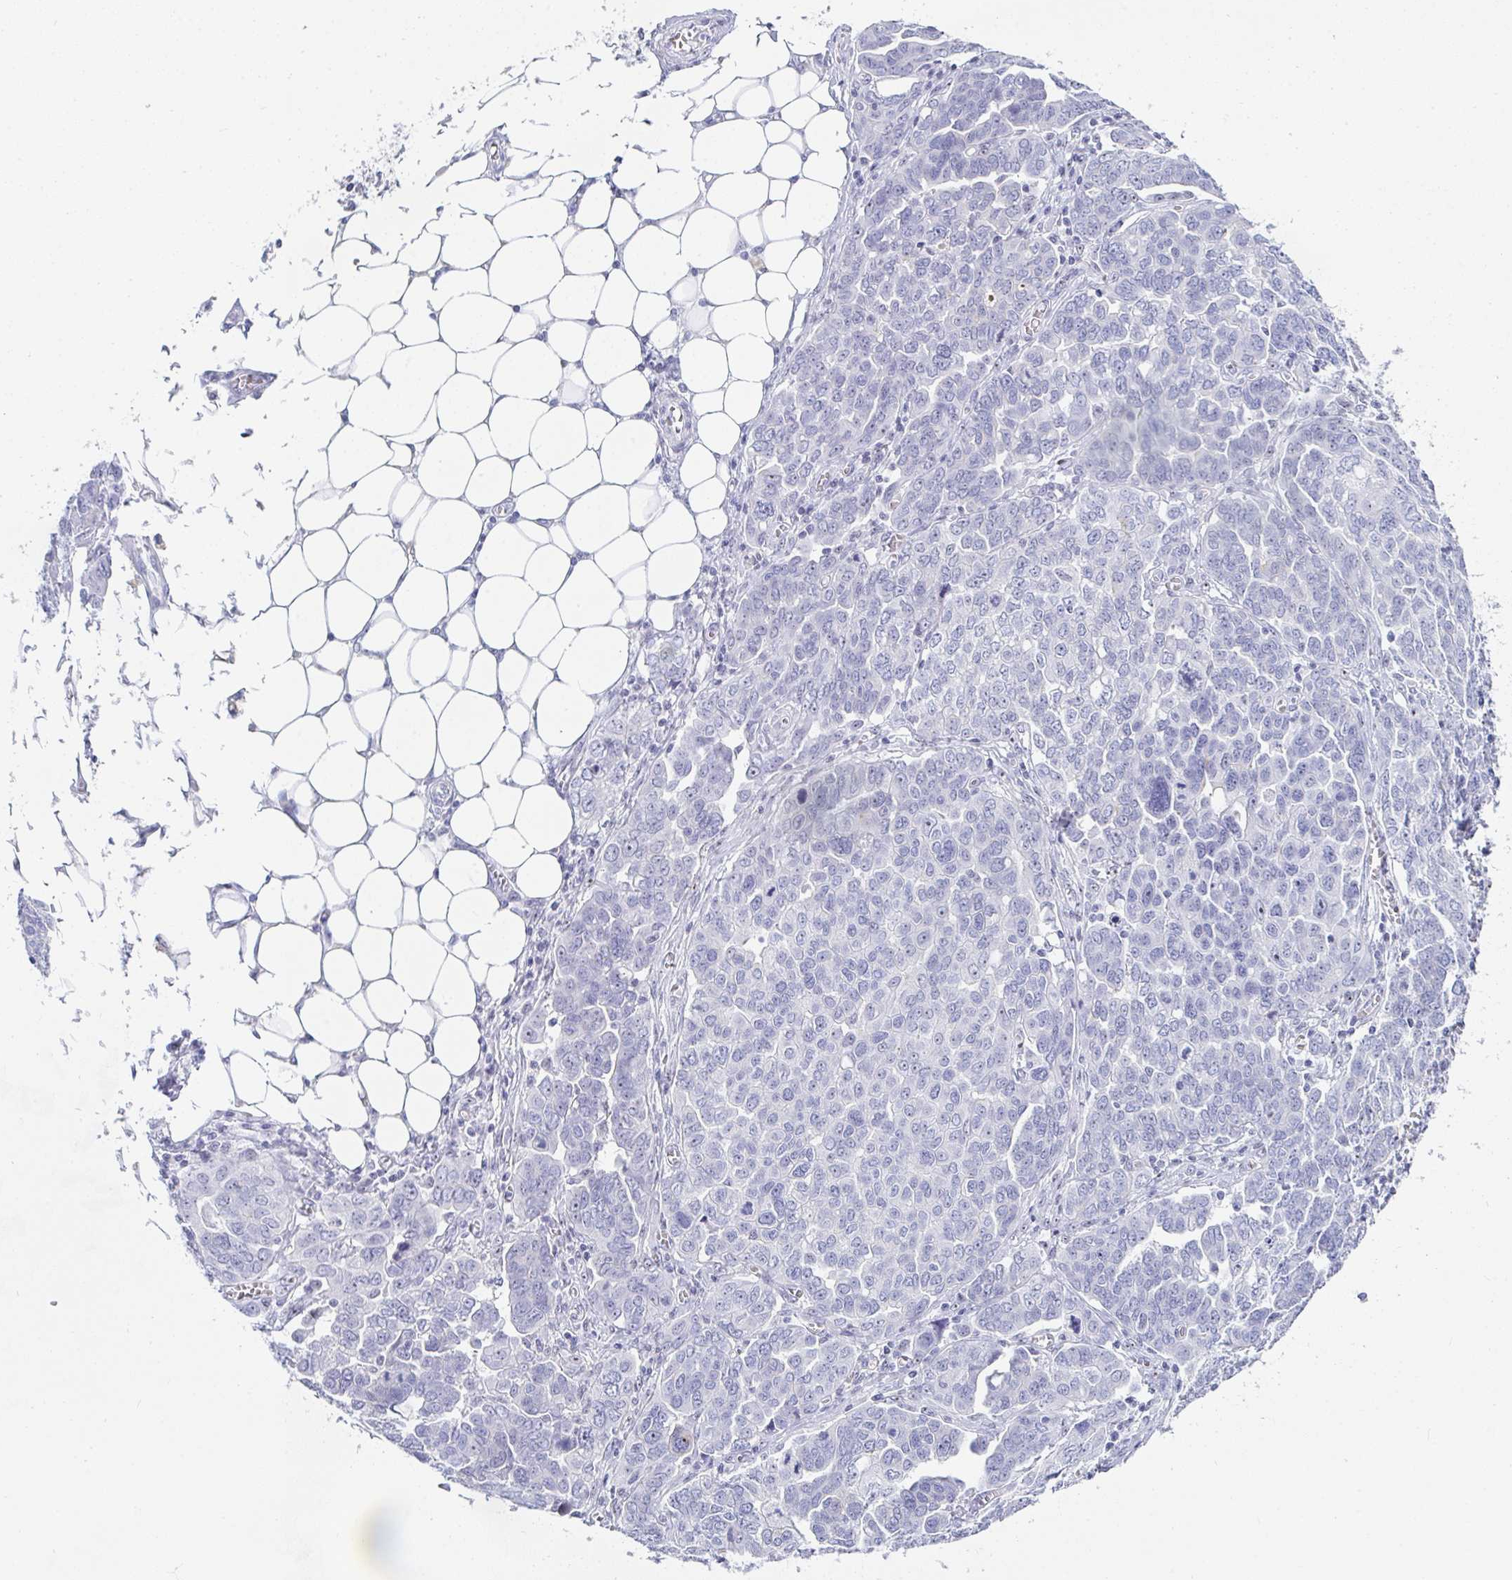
{"staining": {"intensity": "negative", "quantity": "none", "location": "none"}, "tissue": "ovarian cancer", "cell_type": "Tumor cells", "image_type": "cancer", "snomed": [{"axis": "morphology", "description": "Cystadenocarcinoma, serous, NOS"}, {"axis": "topography", "description": "Ovary"}], "caption": "A histopathology image of human serous cystadenocarcinoma (ovarian) is negative for staining in tumor cells. (Stains: DAB IHC with hematoxylin counter stain, Microscopy: brightfield microscopy at high magnification).", "gene": "NOP10", "patient": {"sex": "female", "age": 59}}